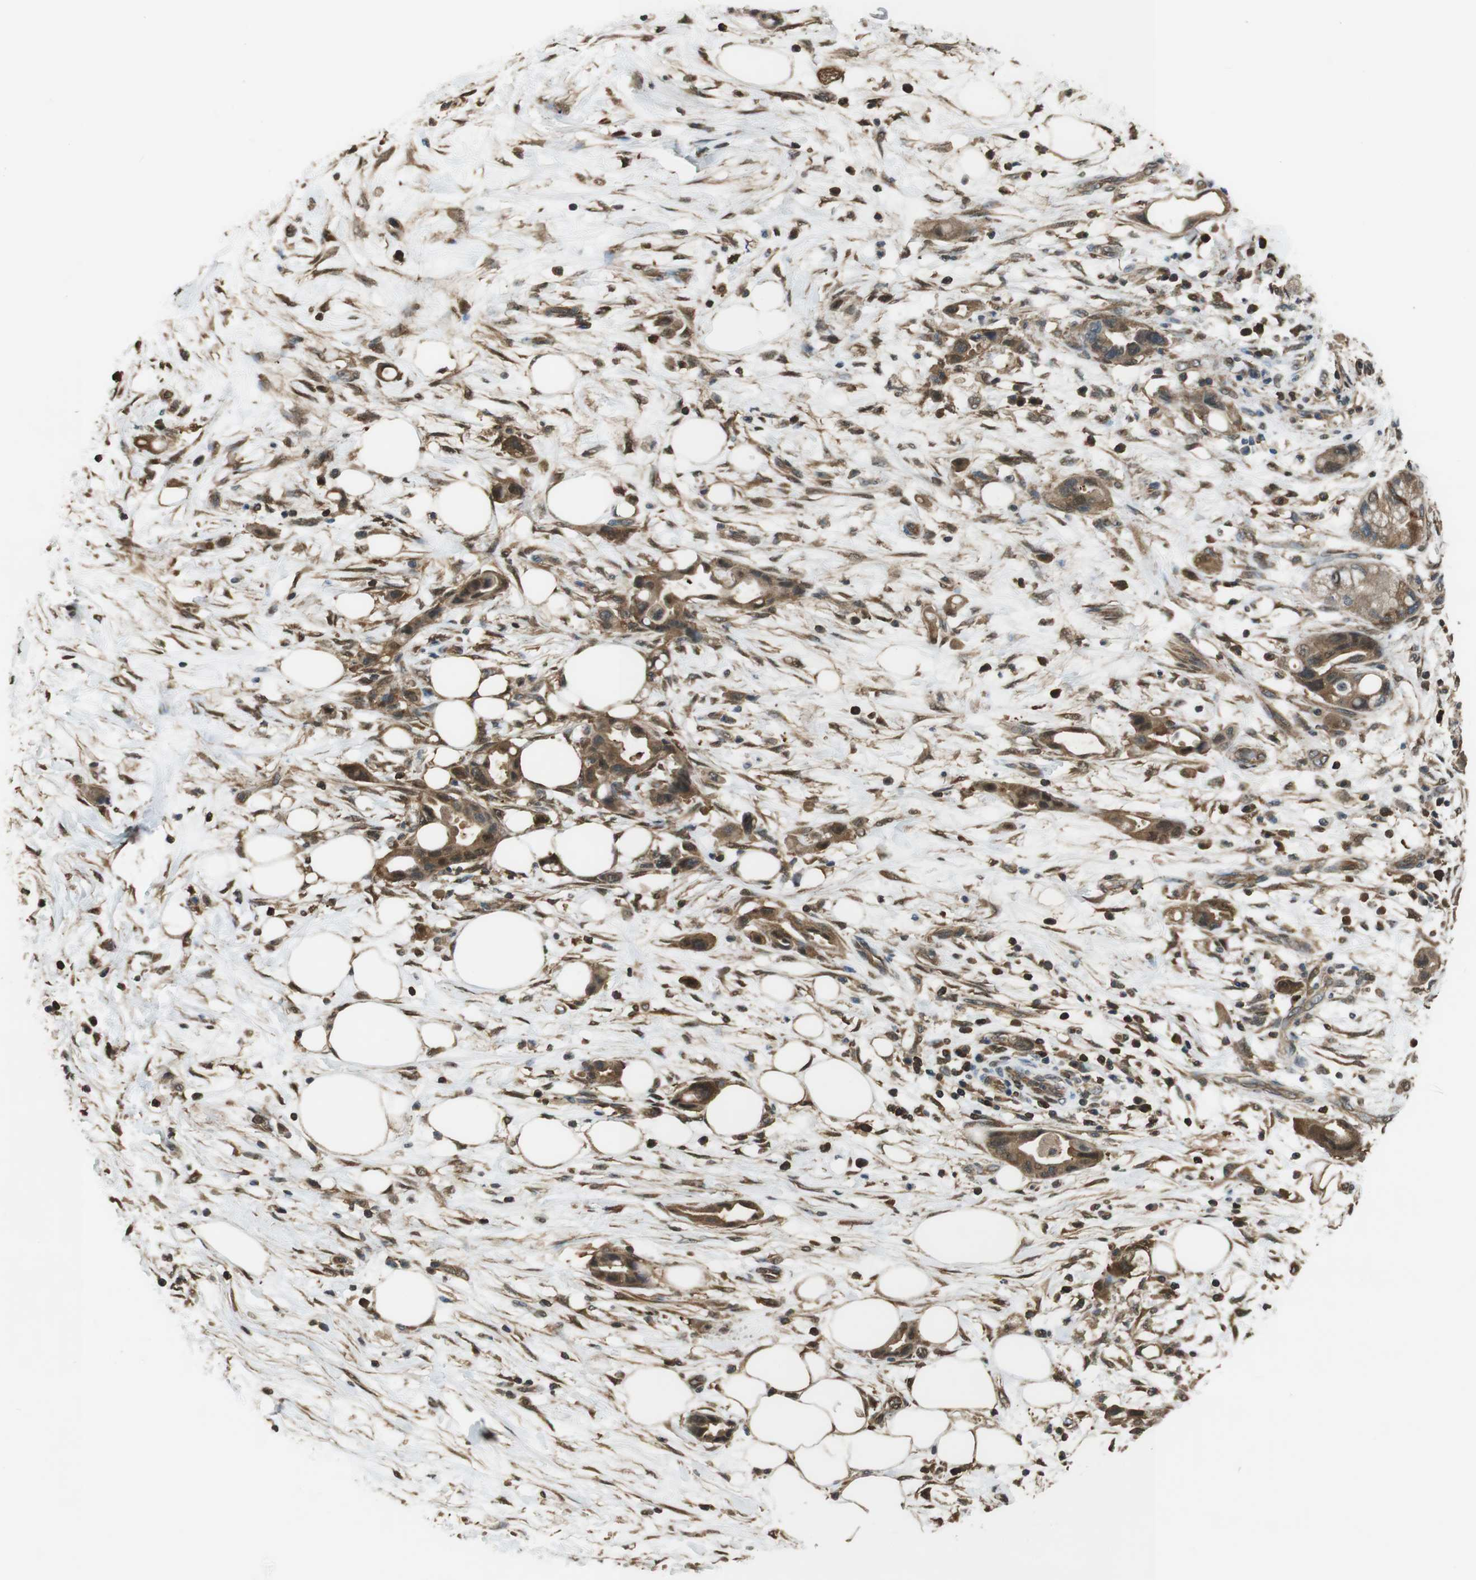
{"staining": {"intensity": "moderate", "quantity": ">75%", "location": "cytoplasmic/membranous,nuclear"}, "tissue": "pancreatic cancer", "cell_type": "Tumor cells", "image_type": "cancer", "snomed": [{"axis": "morphology", "description": "Adenocarcinoma, NOS"}, {"axis": "topography", "description": "Pancreas"}], "caption": "A brown stain highlights moderate cytoplasmic/membranous and nuclear staining of a protein in human adenocarcinoma (pancreatic) tumor cells. The staining was performed using DAB, with brown indicating positive protein expression. Nuclei are stained blue with hematoxylin.", "gene": "ARHGDIA", "patient": {"sex": "female", "age": 57}}